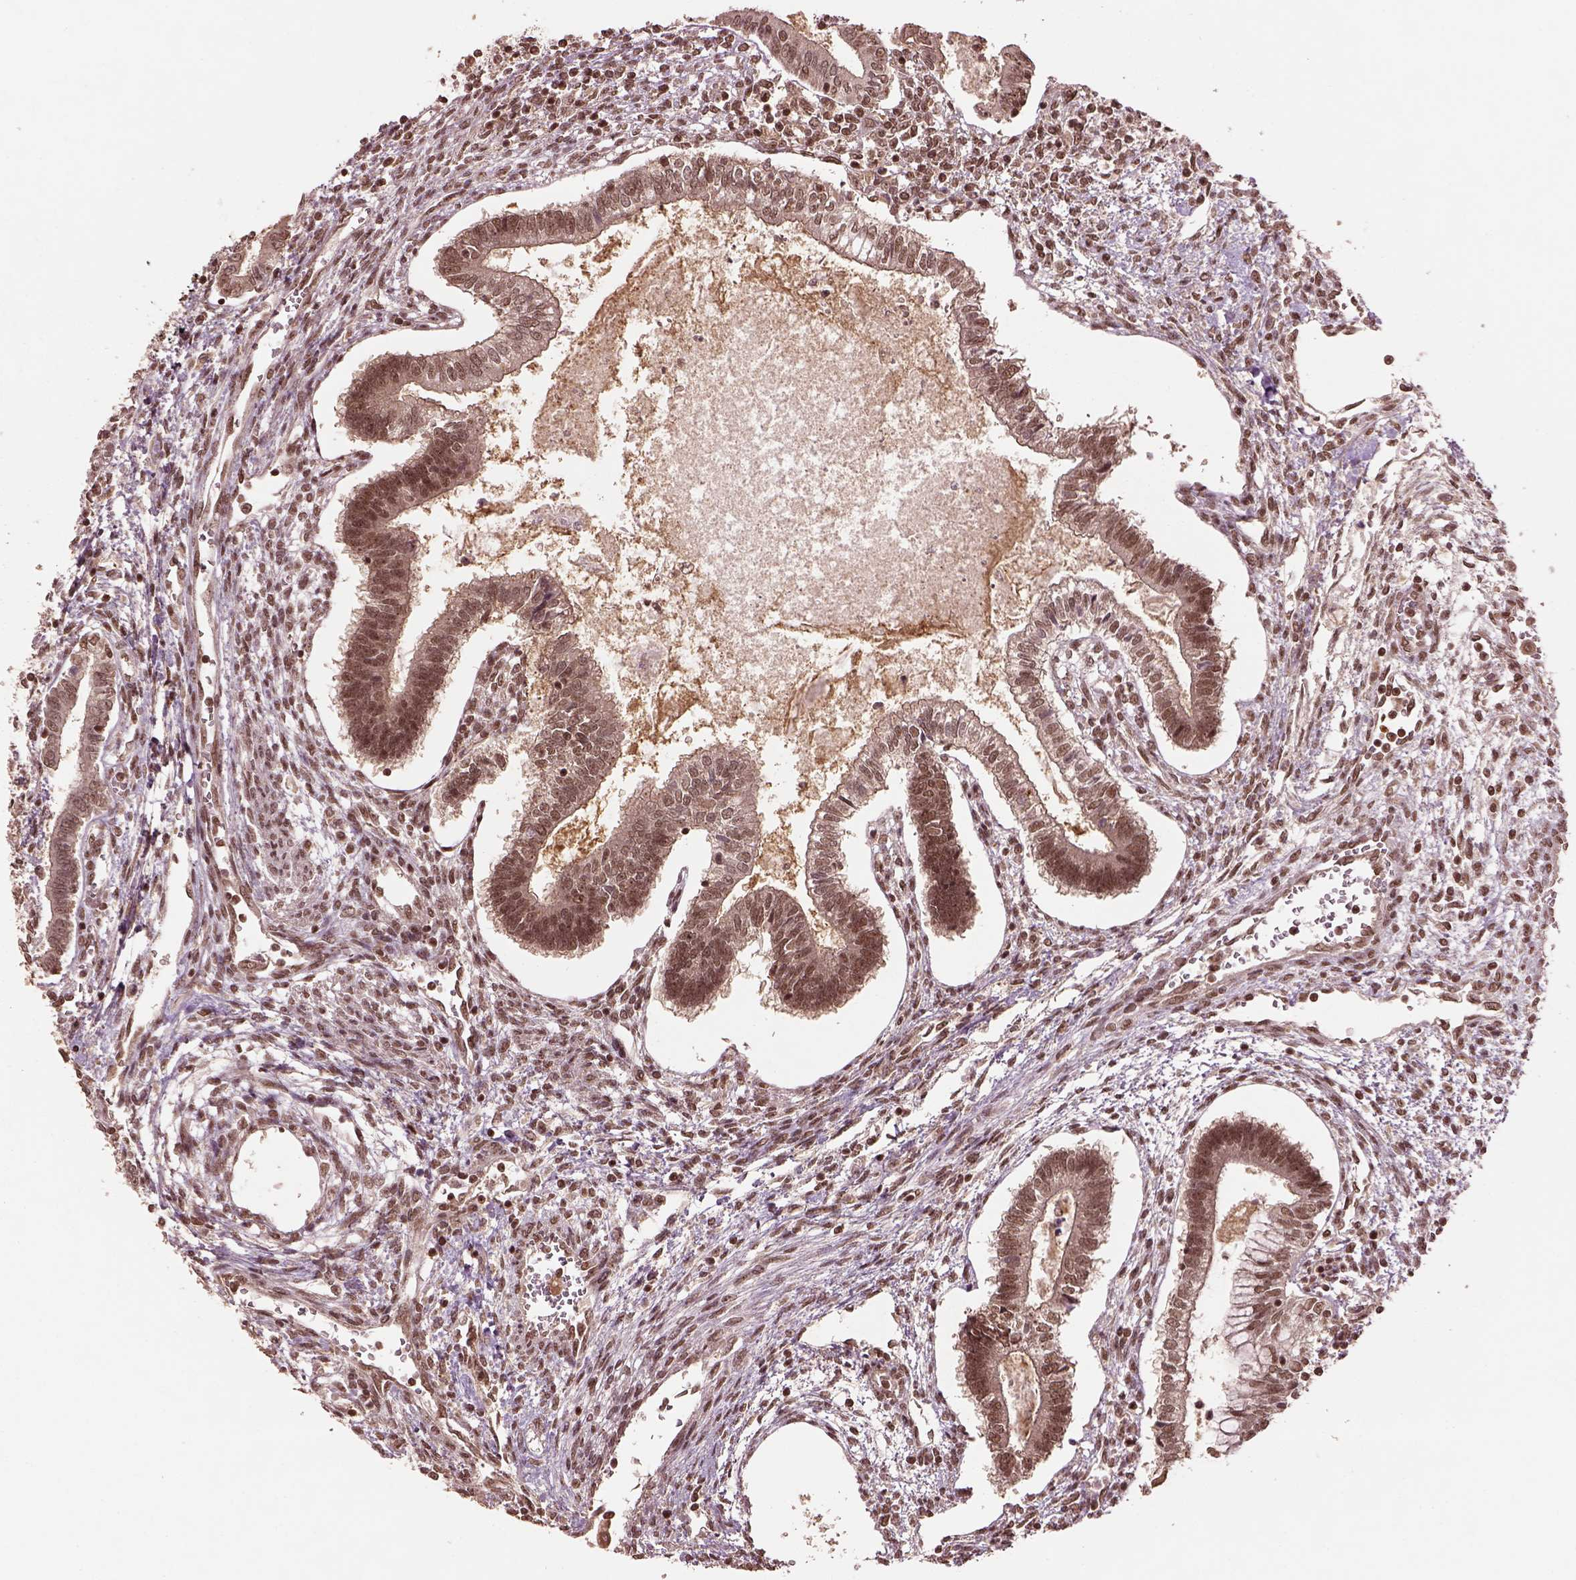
{"staining": {"intensity": "moderate", "quantity": ">75%", "location": "nuclear"}, "tissue": "testis cancer", "cell_type": "Tumor cells", "image_type": "cancer", "snomed": [{"axis": "morphology", "description": "Carcinoma, Embryonal, NOS"}, {"axis": "topography", "description": "Testis"}], "caption": "Brown immunohistochemical staining in testis embryonal carcinoma reveals moderate nuclear staining in about >75% of tumor cells.", "gene": "BRD9", "patient": {"sex": "male", "age": 37}}